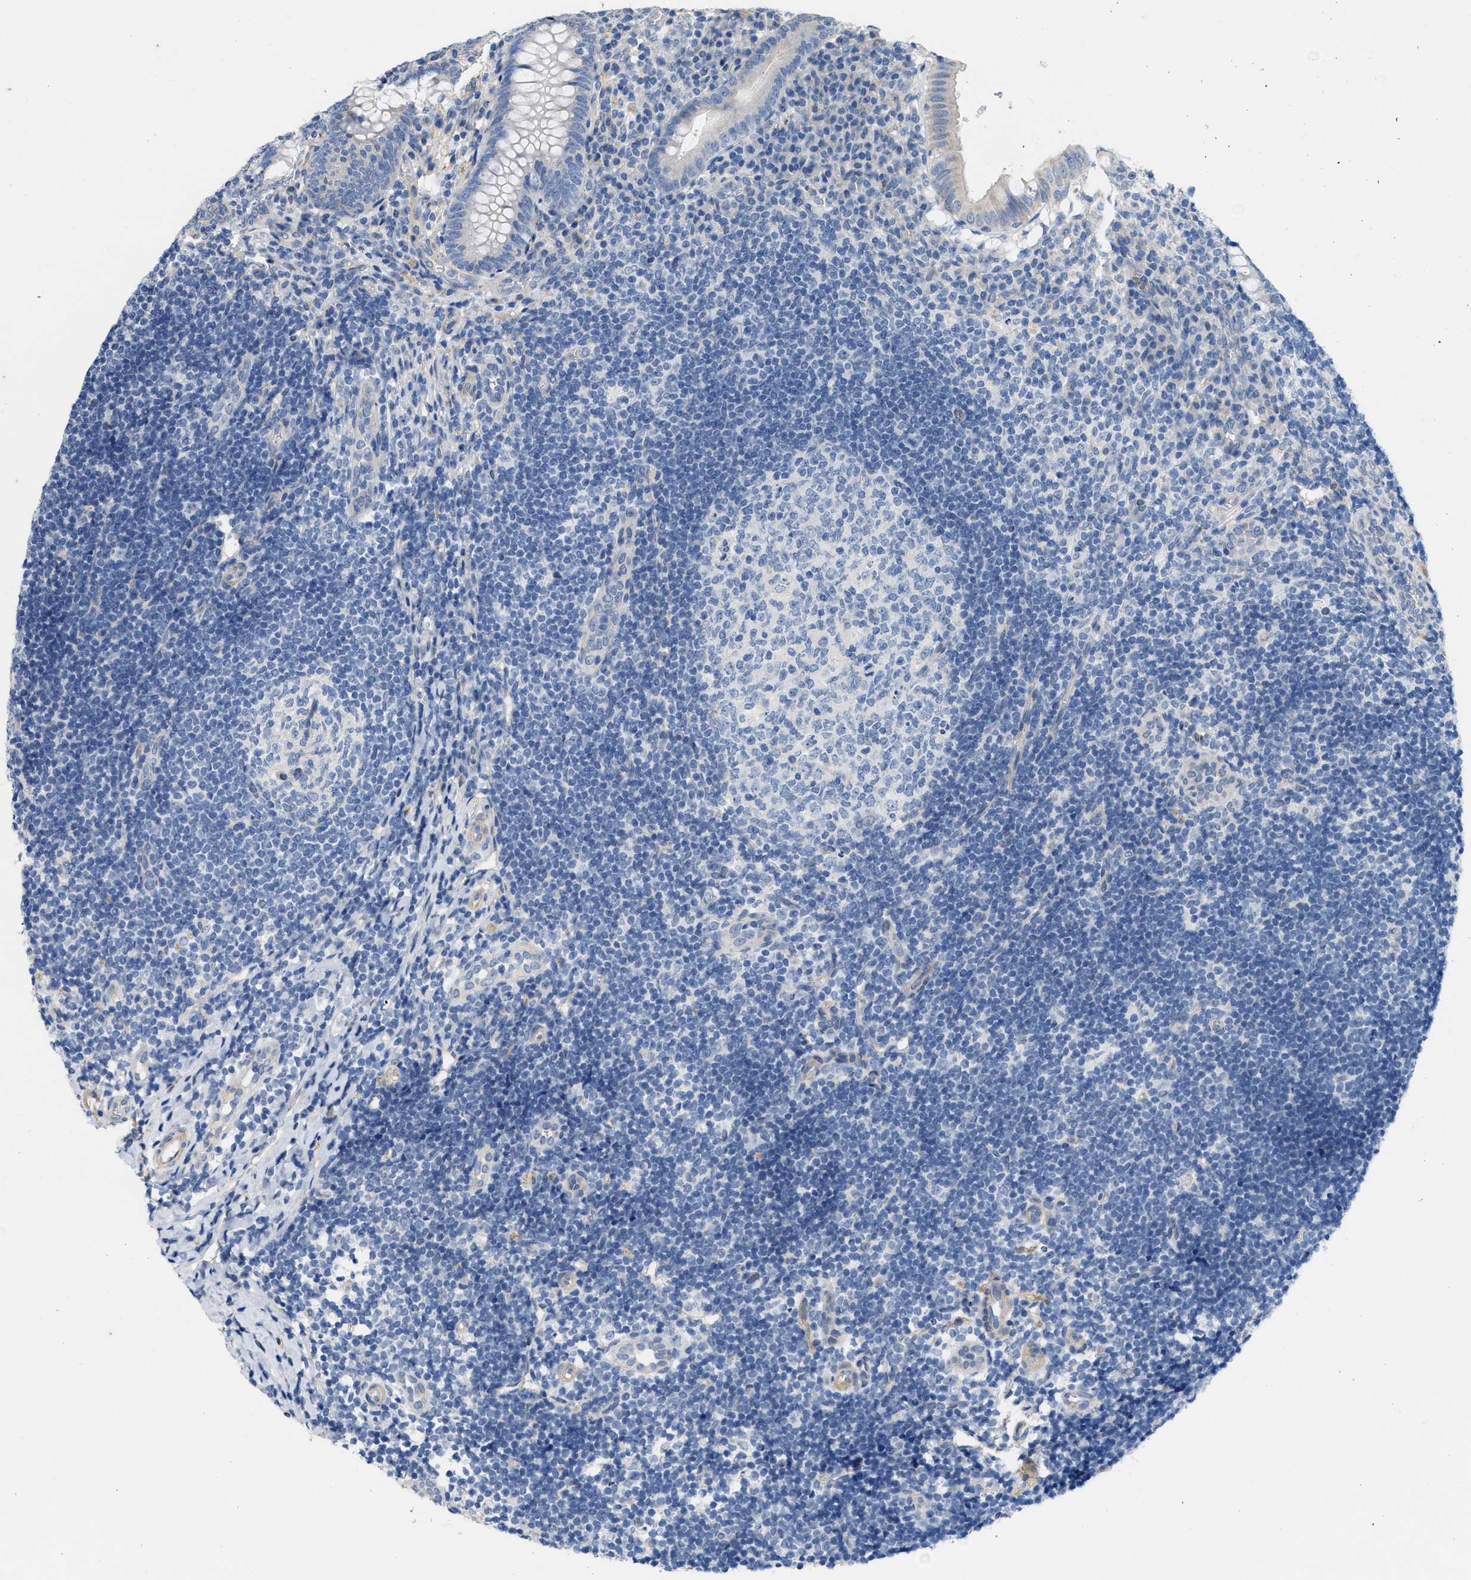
{"staining": {"intensity": "negative", "quantity": "none", "location": "none"}, "tissue": "appendix", "cell_type": "Glandular cells", "image_type": "normal", "snomed": [{"axis": "morphology", "description": "Normal tissue, NOS"}, {"axis": "topography", "description": "Appendix"}], "caption": "Immunohistochemistry image of unremarkable human appendix stained for a protein (brown), which displays no positivity in glandular cells. The staining was performed using DAB (3,3'-diaminobenzidine) to visualize the protein expression in brown, while the nuclei were stained in blue with hematoxylin (Magnification: 20x).", "gene": "CPA2", "patient": {"sex": "male", "age": 8}}